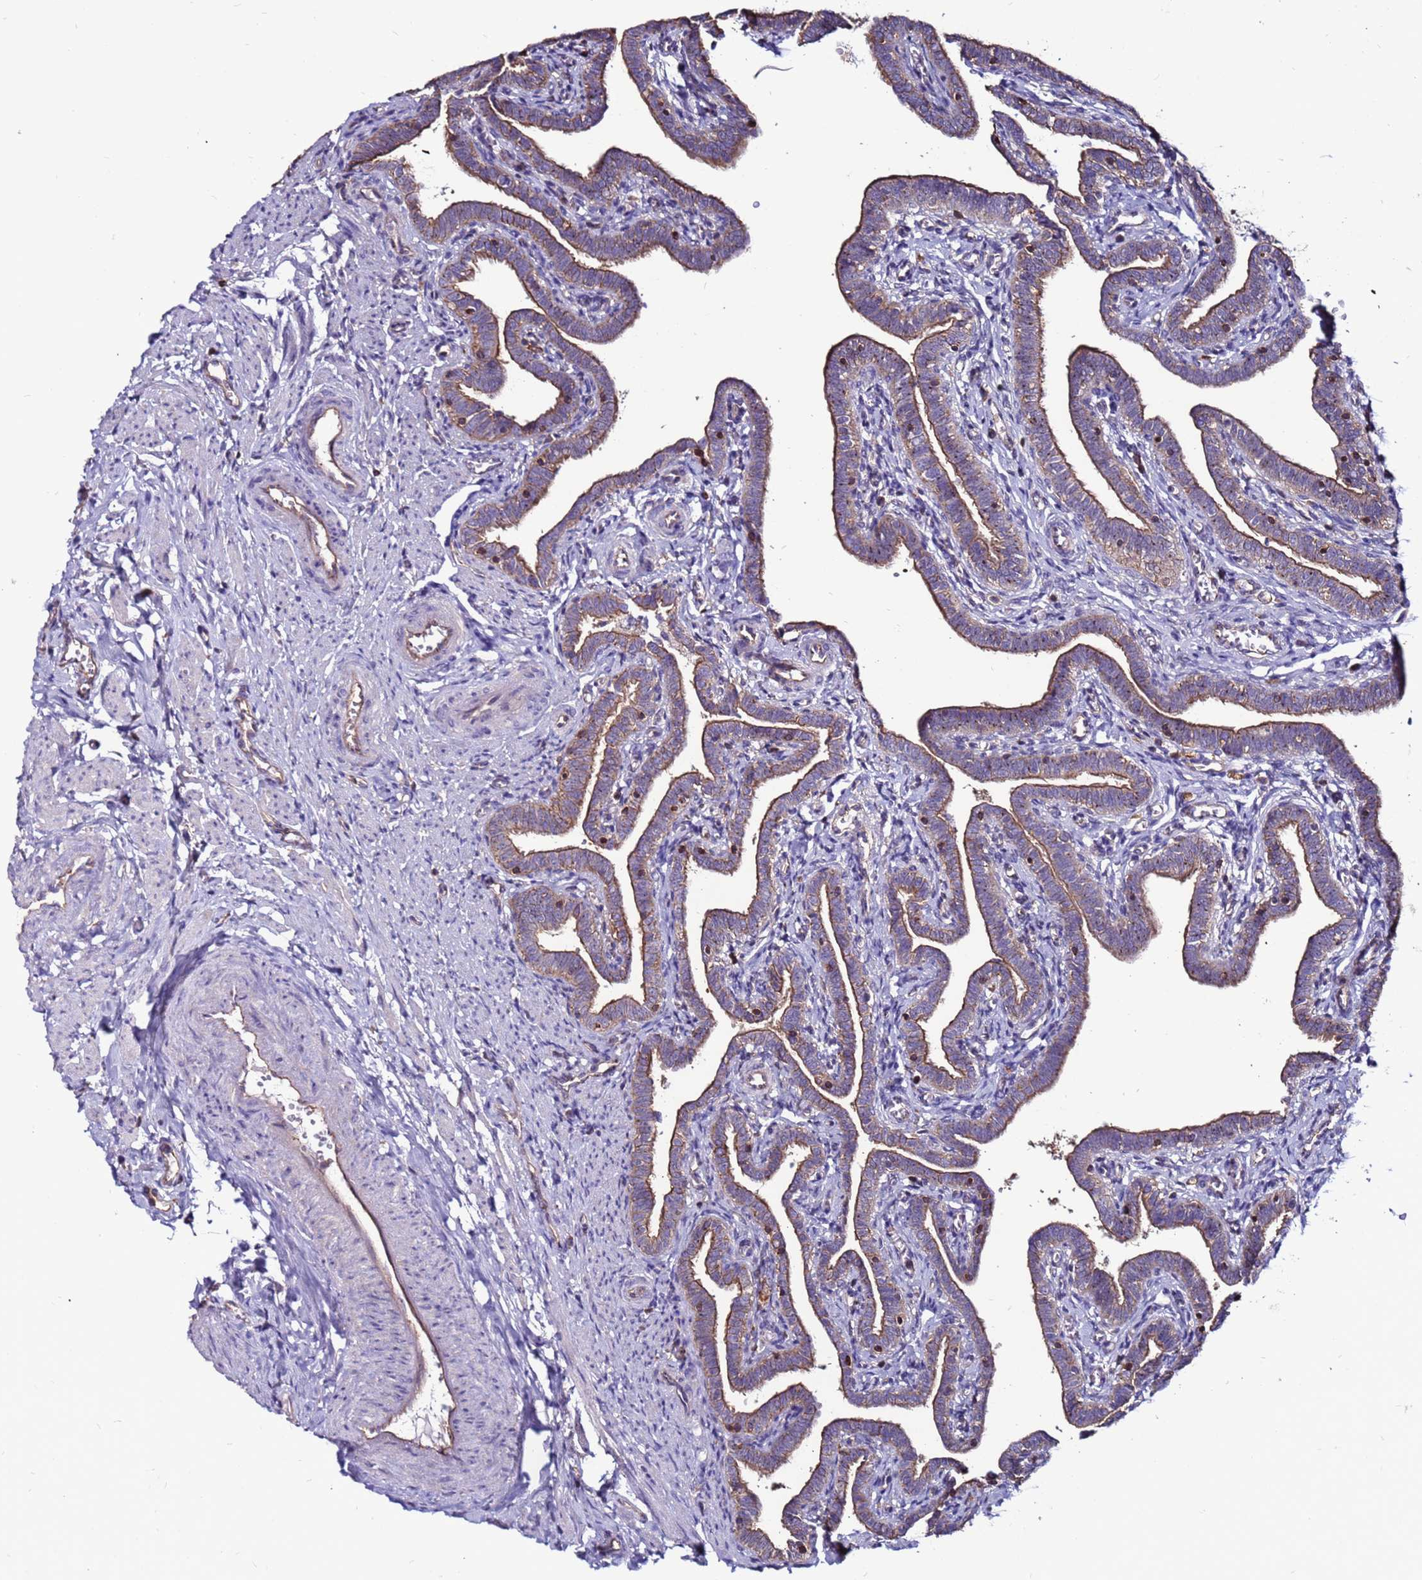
{"staining": {"intensity": "moderate", "quantity": ">75%", "location": "cytoplasmic/membranous"}, "tissue": "fallopian tube", "cell_type": "Glandular cells", "image_type": "normal", "snomed": [{"axis": "morphology", "description": "Normal tissue, NOS"}, {"axis": "topography", "description": "Fallopian tube"}], "caption": "High-magnification brightfield microscopy of benign fallopian tube stained with DAB (3,3'-diaminobenzidine) (brown) and counterstained with hematoxylin (blue). glandular cells exhibit moderate cytoplasmic/membranous staining is identified in about>75% of cells. The protein of interest is stained brown, and the nuclei are stained in blue (DAB IHC with brightfield microscopy, high magnification).", "gene": "NRN1L", "patient": {"sex": "female", "age": 36}}